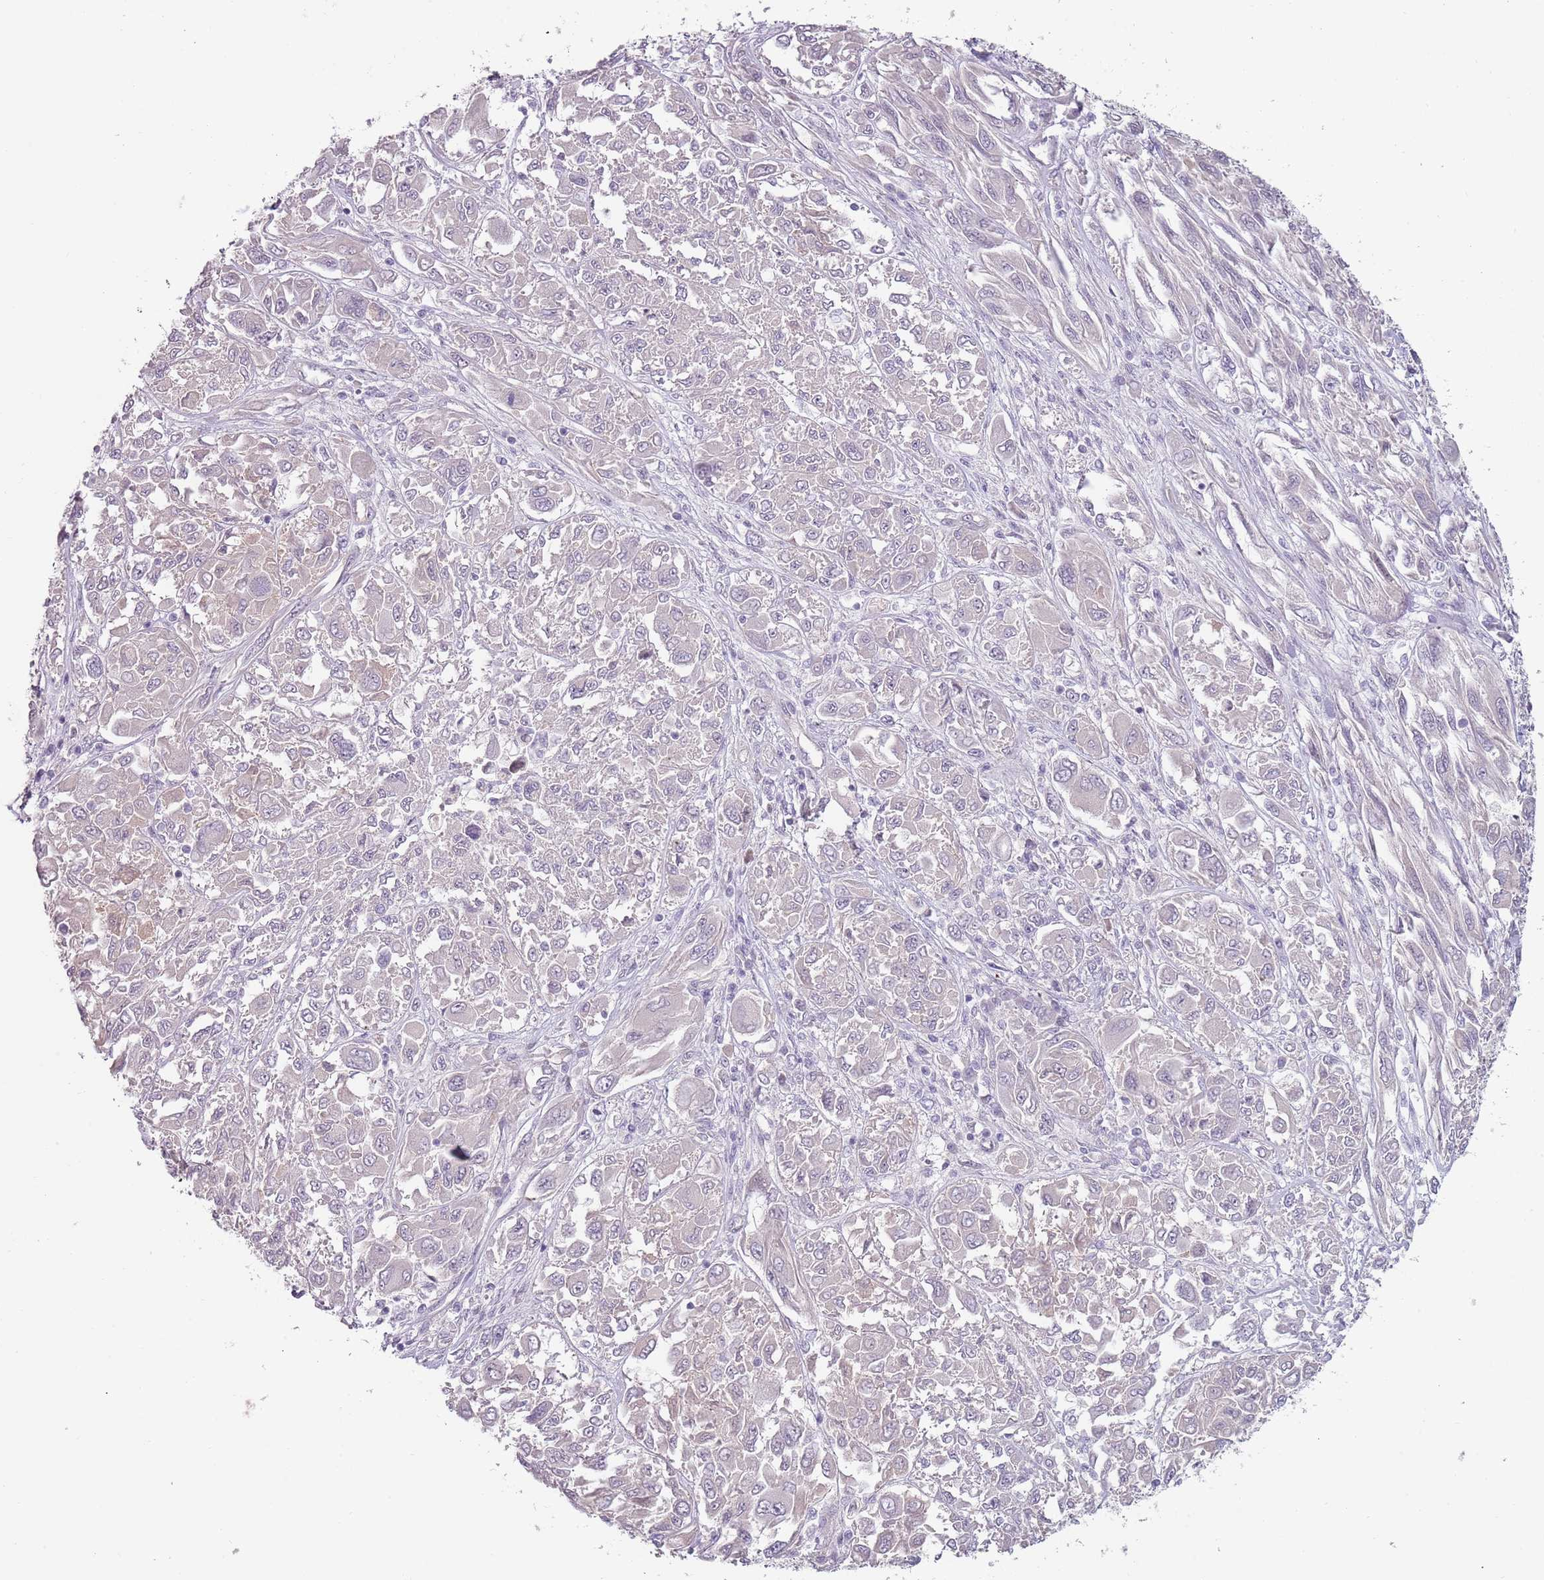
{"staining": {"intensity": "negative", "quantity": "none", "location": "none"}, "tissue": "melanoma", "cell_type": "Tumor cells", "image_type": "cancer", "snomed": [{"axis": "morphology", "description": "Malignant melanoma, NOS"}, {"axis": "topography", "description": "Skin"}], "caption": "A high-resolution photomicrograph shows IHC staining of malignant melanoma, which reveals no significant staining in tumor cells. (DAB immunohistochemistry (IHC) visualized using brightfield microscopy, high magnification).", "gene": "RFX2", "patient": {"sex": "female", "age": 91}}